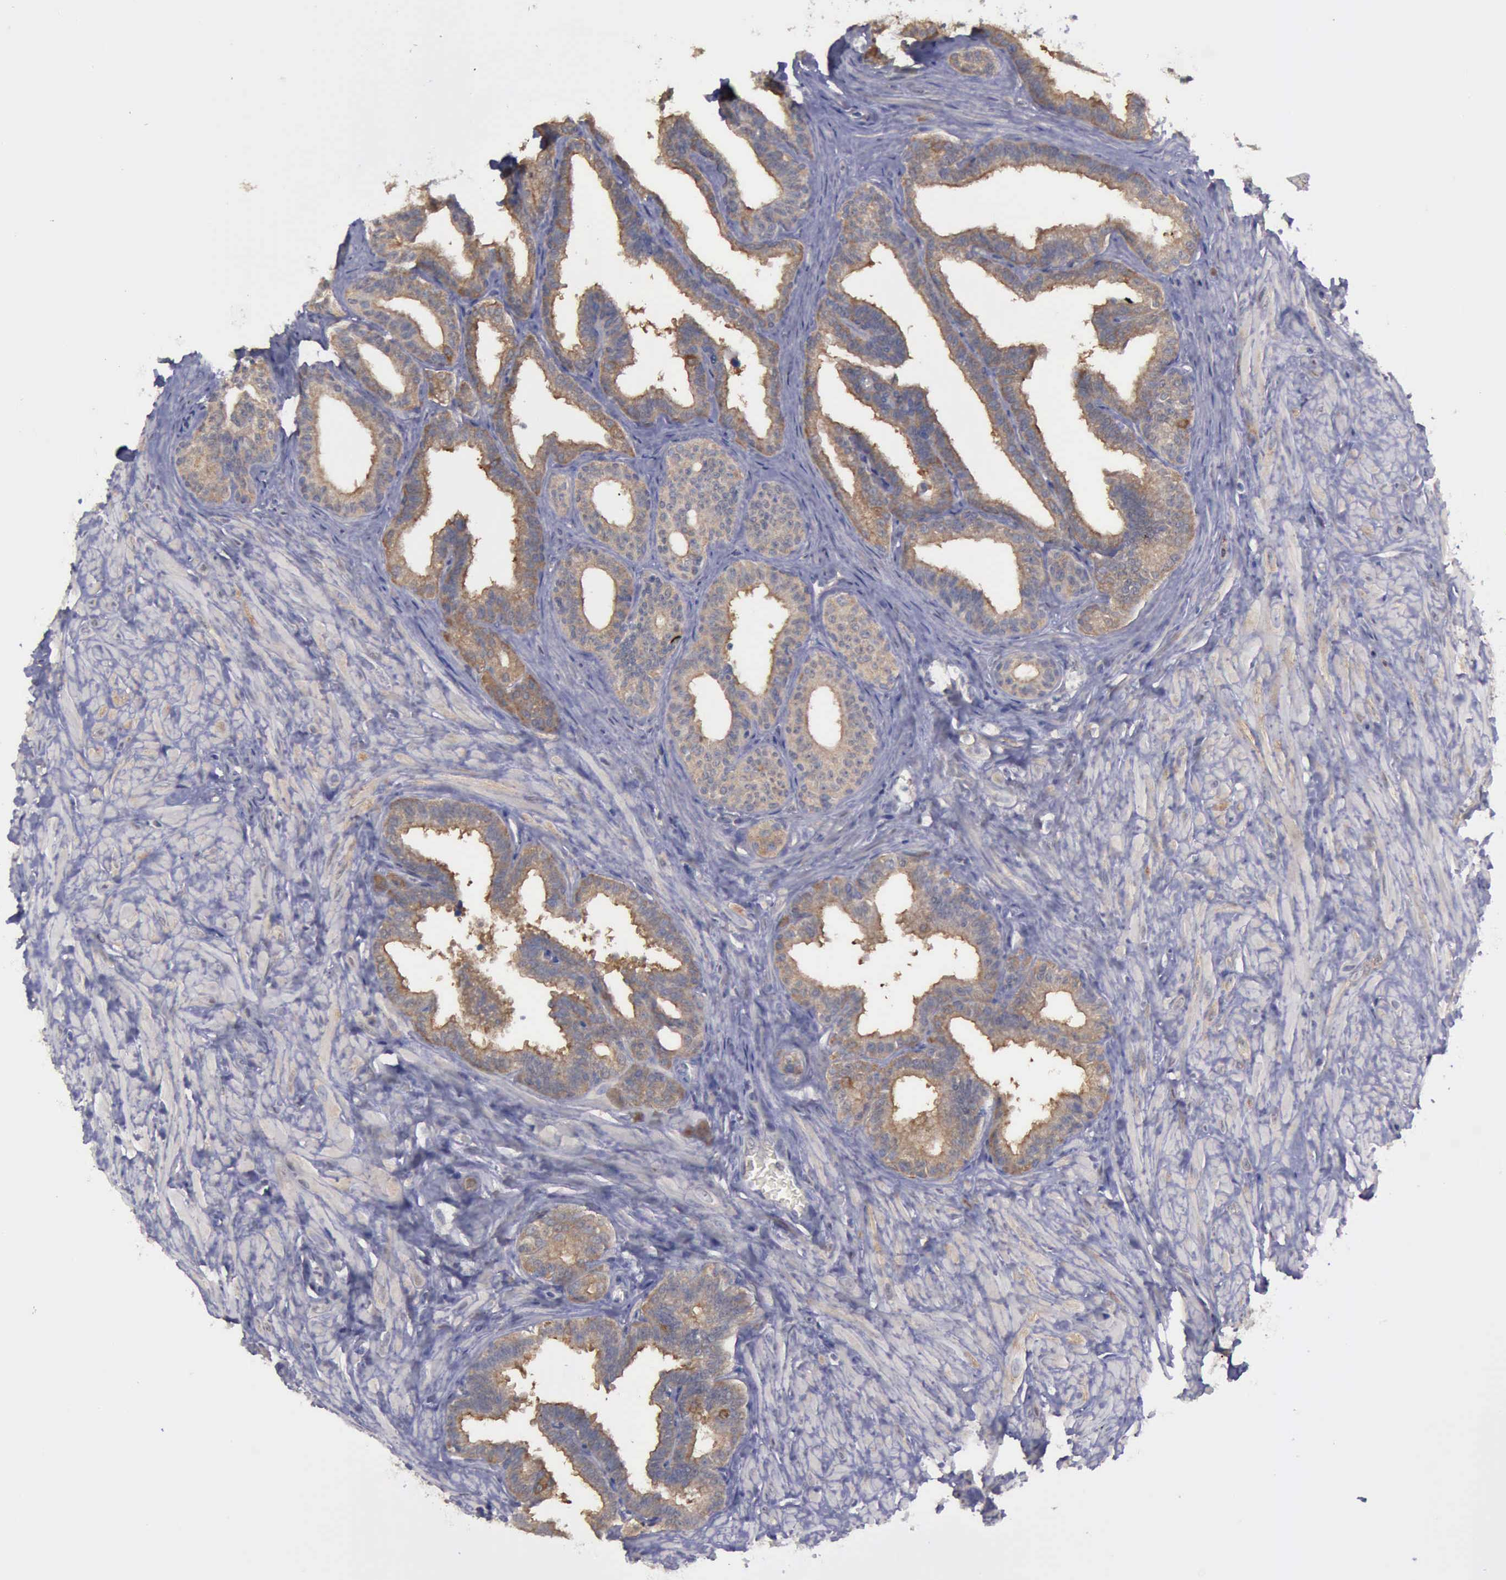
{"staining": {"intensity": "weak", "quantity": ">75%", "location": "cytoplasmic/membranous"}, "tissue": "seminal vesicle", "cell_type": "Glandular cells", "image_type": "normal", "snomed": [{"axis": "morphology", "description": "Normal tissue, NOS"}, {"axis": "topography", "description": "Seminal veicle"}], "caption": "A low amount of weak cytoplasmic/membranous positivity is appreciated in approximately >75% of glandular cells in unremarkable seminal vesicle. (DAB (3,3'-diaminobenzidine) = brown stain, brightfield microscopy at high magnification).", "gene": "PHKA1", "patient": {"sex": "male", "age": 26}}